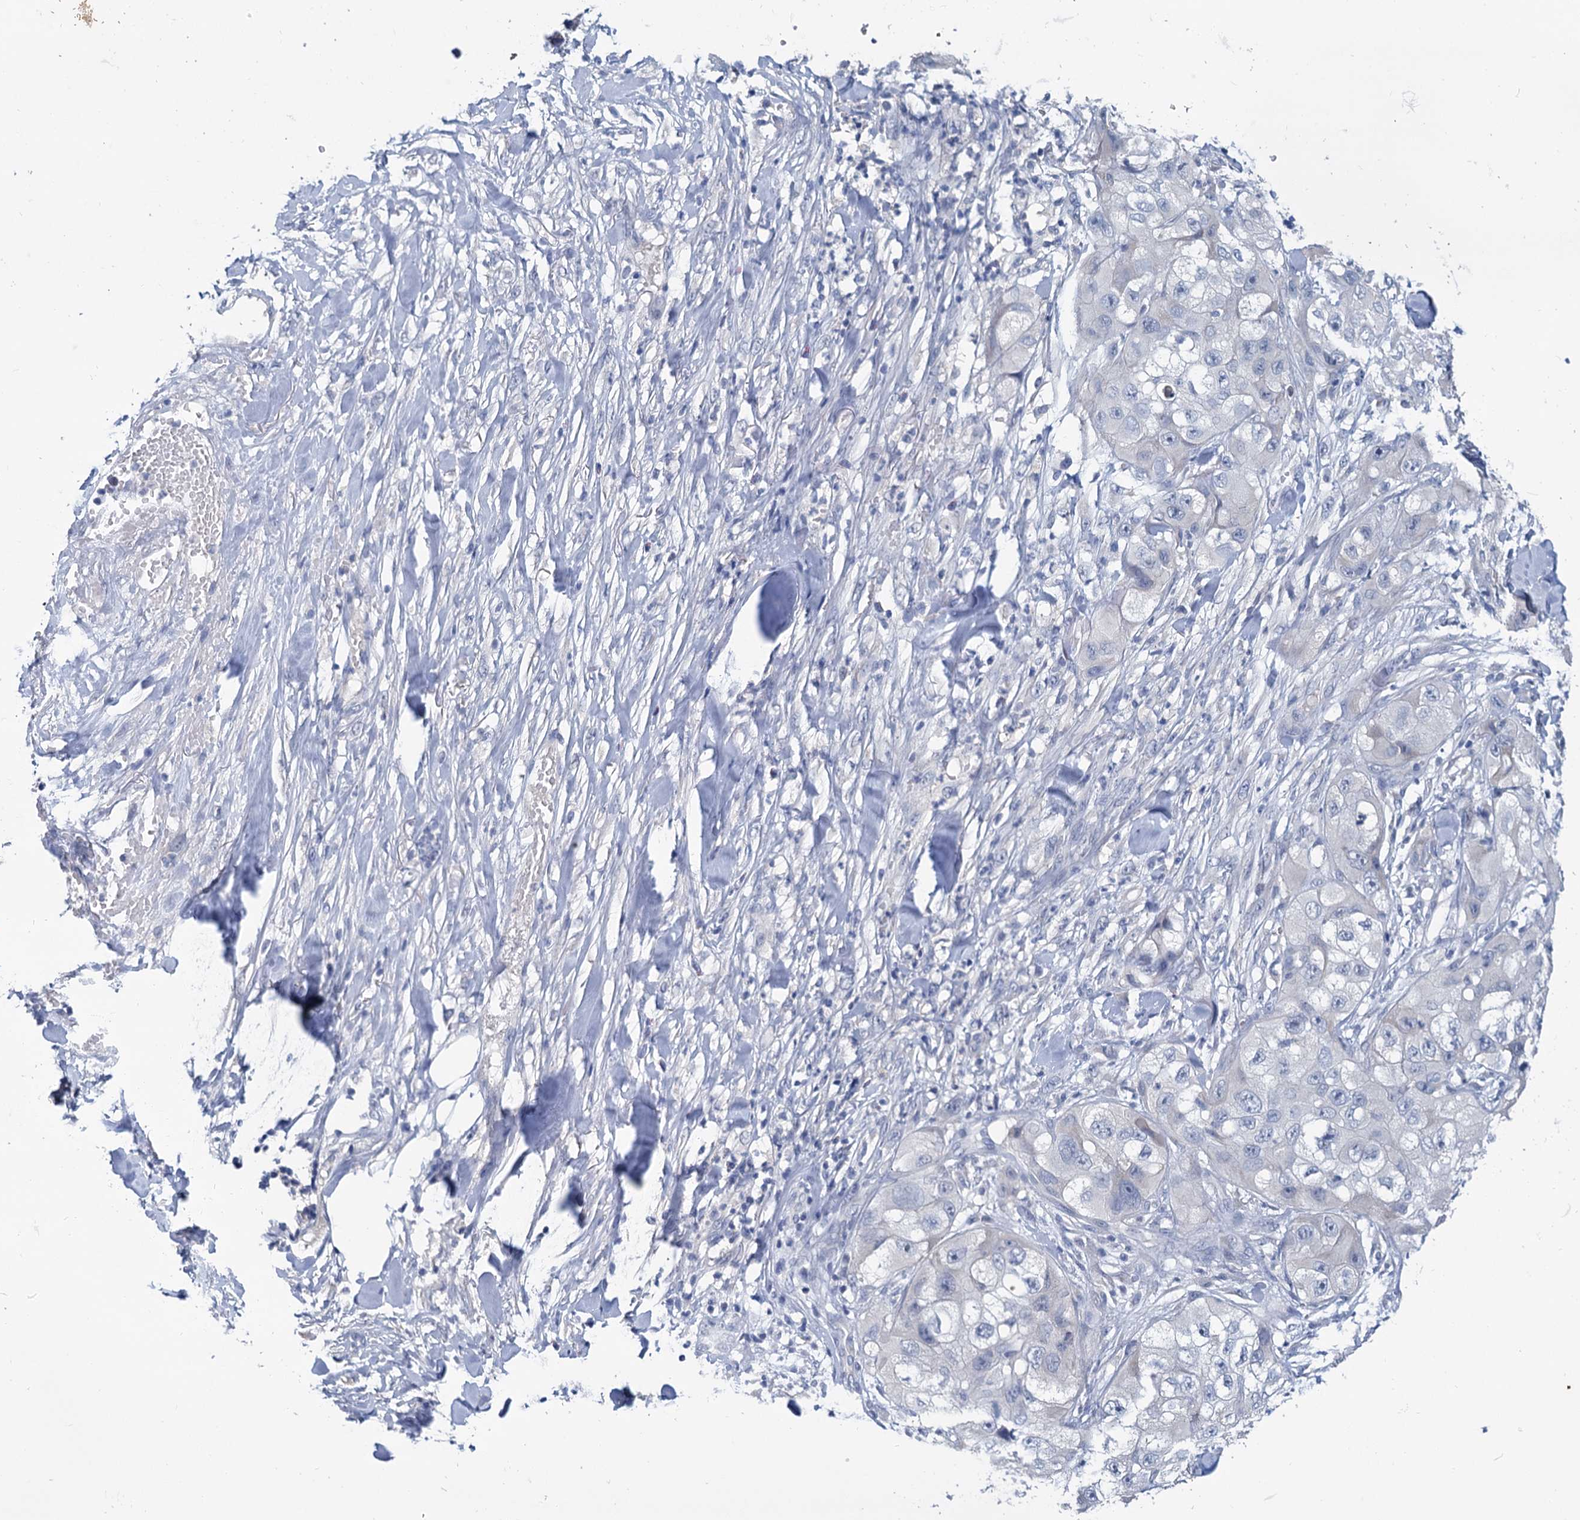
{"staining": {"intensity": "negative", "quantity": "none", "location": "none"}, "tissue": "skin cancer", "cell_type": "Tumor cells", "image_type": "cancer", "snomed": [{"axis": "morphology", "description": "Squamous cell carcinoma, NOS"}, {"axis": "topography", "description": "Skin"}, {"axis": "topography", "description": "Subcutis"}], "caption": "There is no significant staining in tumor cells of skin cancer (squamous cell carcinoma).", "gene": "ANKRD42", "patient": {"sex": "male", "age": 73}}